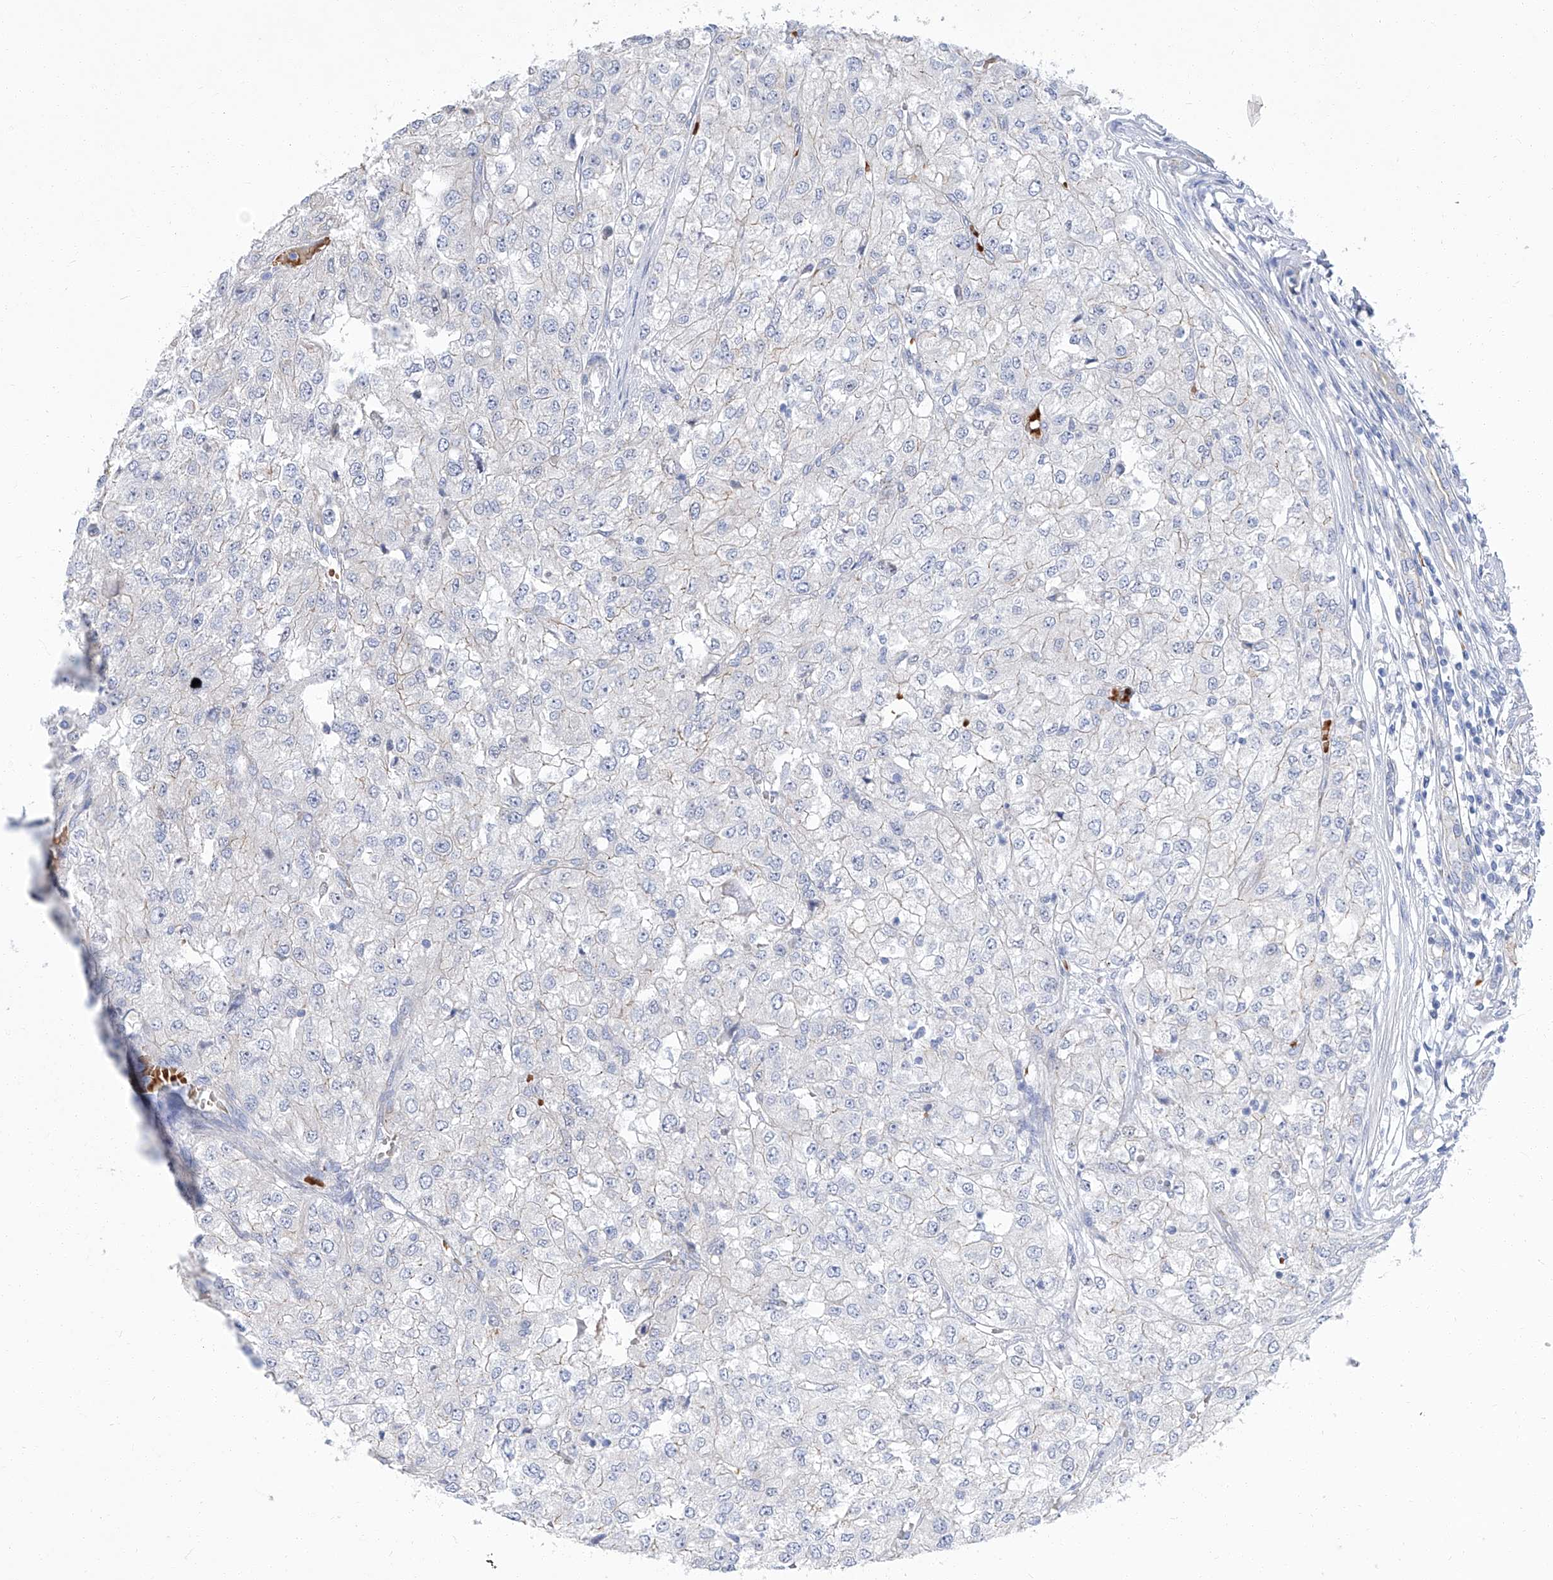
{"staining": {"intensity": "negative", "quantity": "none", "location": "none"}, "tissue": "renal cancer", "cell_type": "Tumor cells", "image_type": "cancer", "snomed": [{"axis": "morphology", "description": "Adenocarcinoma, NOS"}, {"axis": "topography", "description": "Kidney"}], "caption": "Micrograph shows no significant protein staining in tumor cells of renal cancer. (Immunohistochemistry, brightfield microscopy, high magnification).", "gene": "PARD3", "patient": {"sex": "female", "age": 54}}